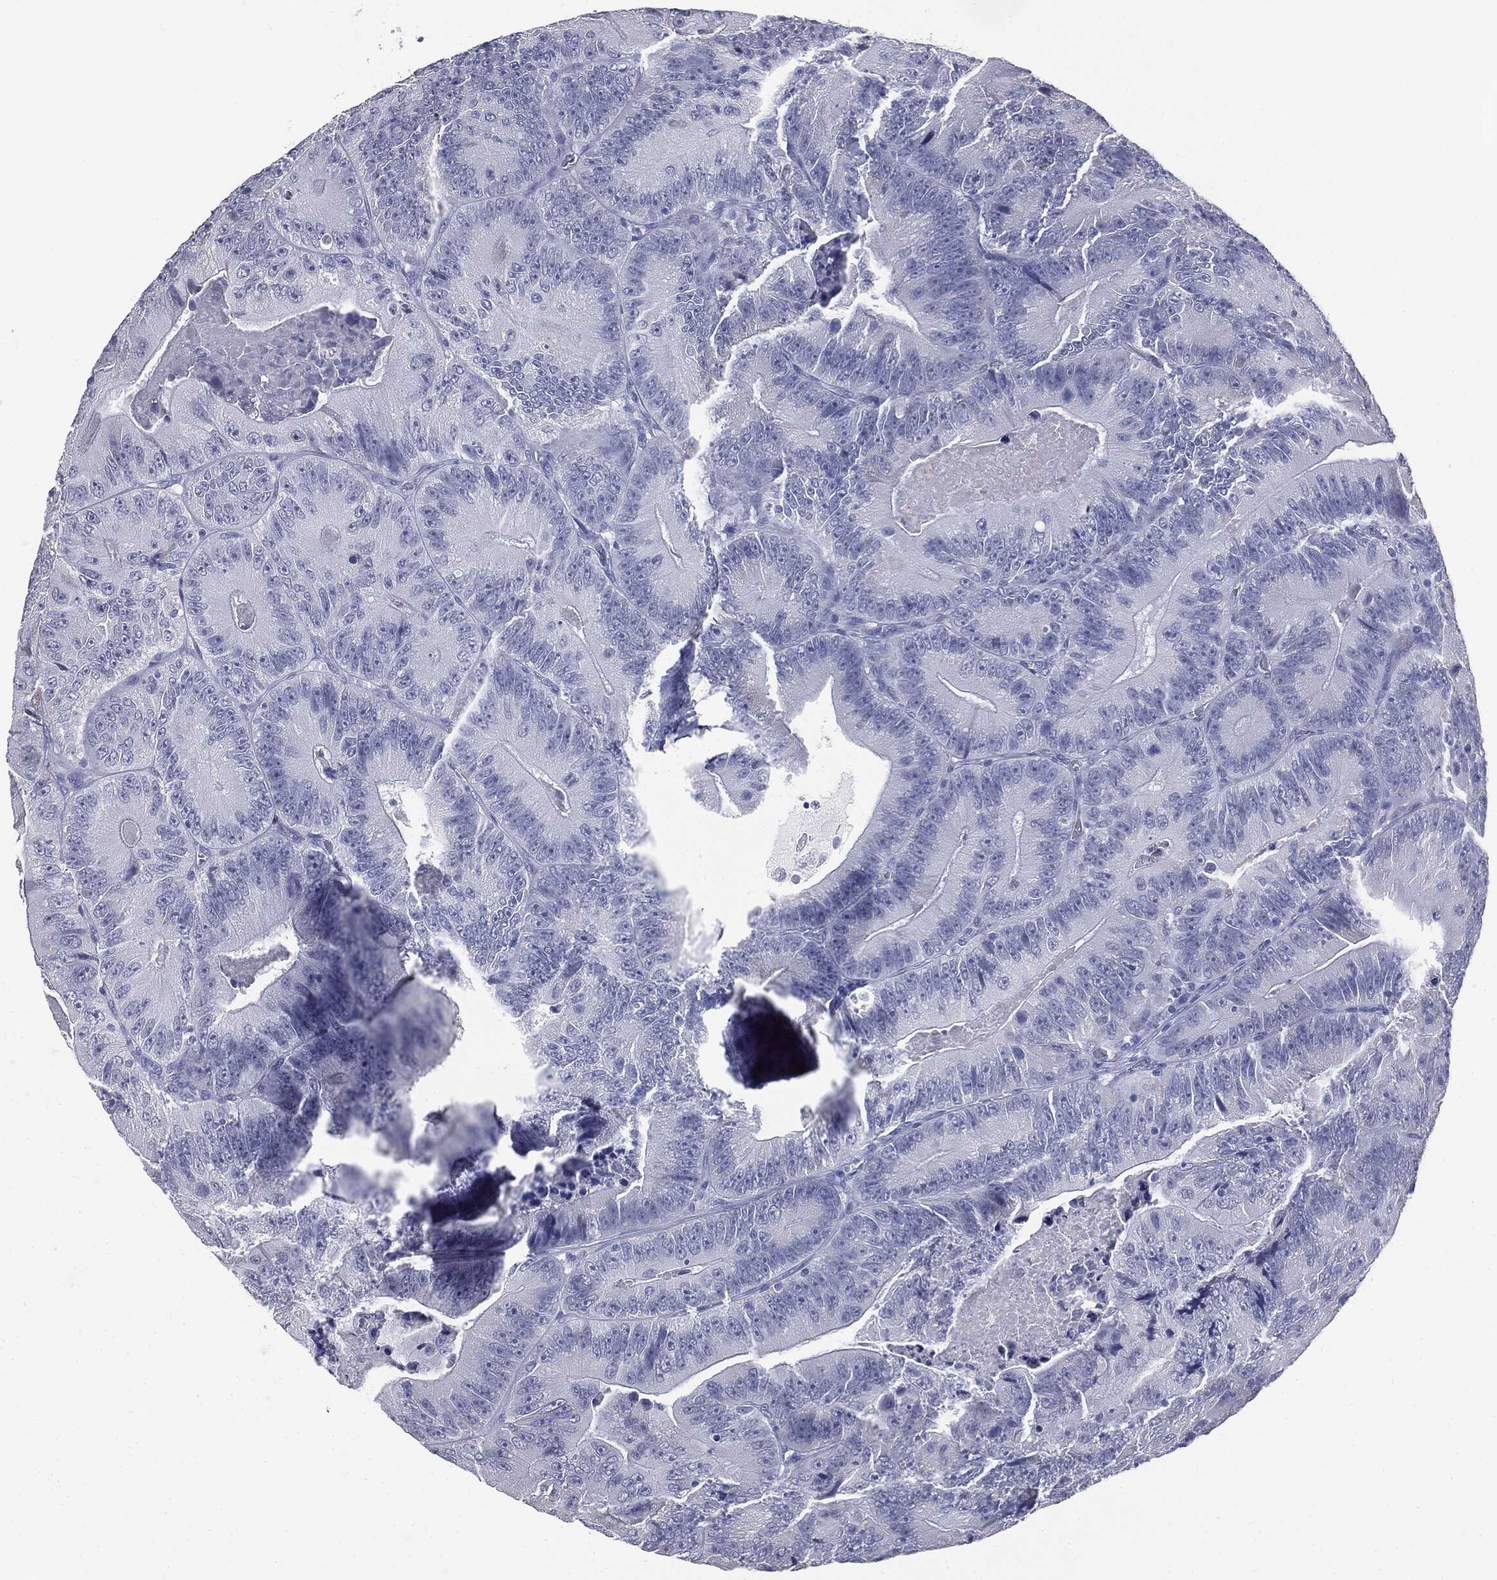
{"staining": {"intensity": "negative", "quantity": "none", "location": "none"}, "tissue": "colorectal cancer", "cell_type": "Tumor cells", "image_type": "cancer", "snomed": [{"axis": "morphology", "description": "Adenocarcinoma, NOS"}, {"axis": "topography", "description": "Colon"}], "caption": "Immunohistochemistry (IHC) histopathology image of neoplastic tissue: human colorectal cancer stained with DAB reveals no significant protein positivity in tumor cells.", "gene": "ATP2A1", "patient": {"sex": "female", "age": 86}}